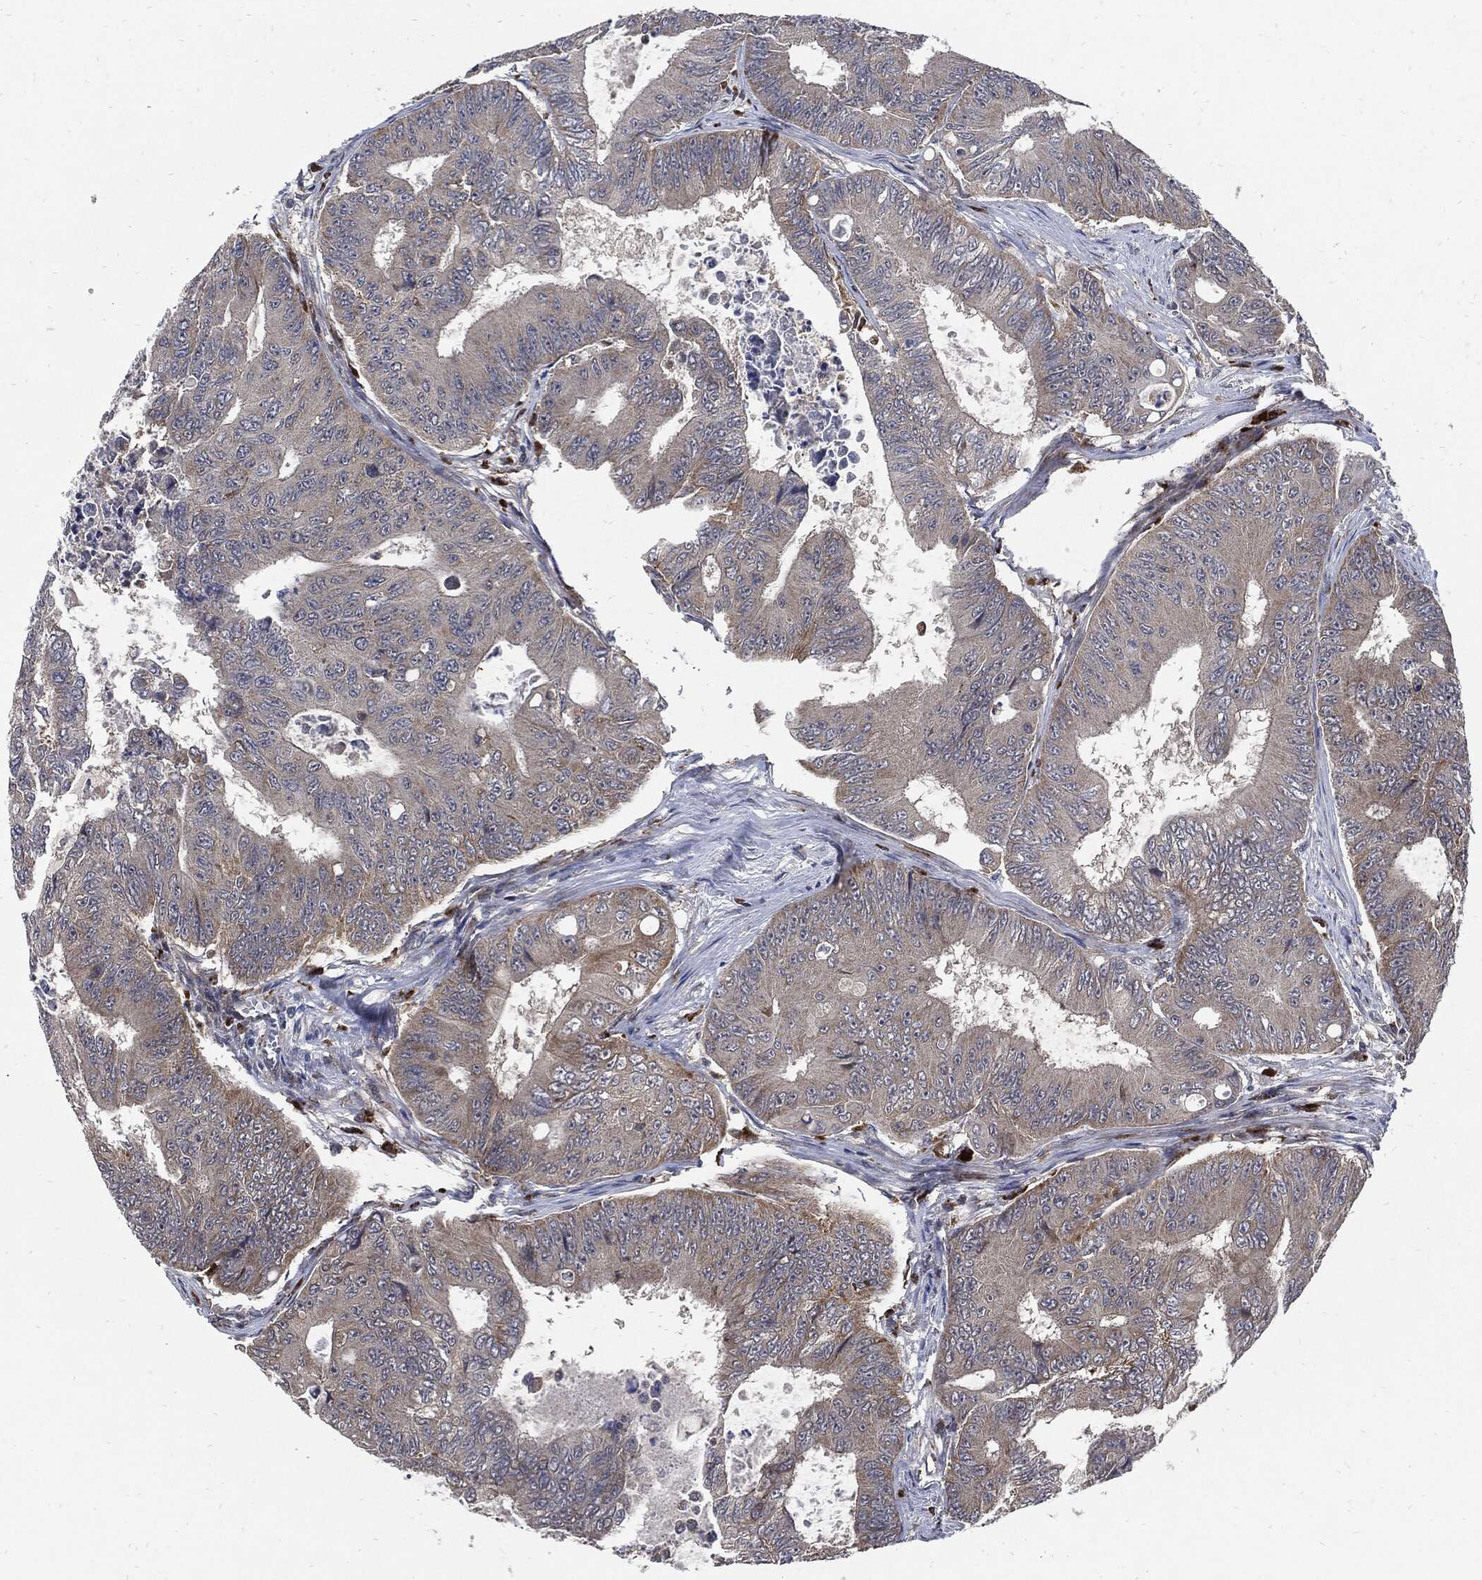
{"staining": {"intensity": "weak", "quantity": "<25%", "location": "cytoplasmic/membranous"}, "tissue": "colorectal cancer", "cell_type": "Tumor cells", "image_type": "cancer", "snomed": [{"axis": "morphology", "description": "Adenocarcinoma, NOS"}, {"axis": "topography", "description": "Colon"}], "caption": "The immunohistochemistry micrograph has no significant staining in tumor cells of adenocarcinoma (colorectal) tissue.", "gene": "SLC31A2", "patient": {"sex": "female", "age": 48}}